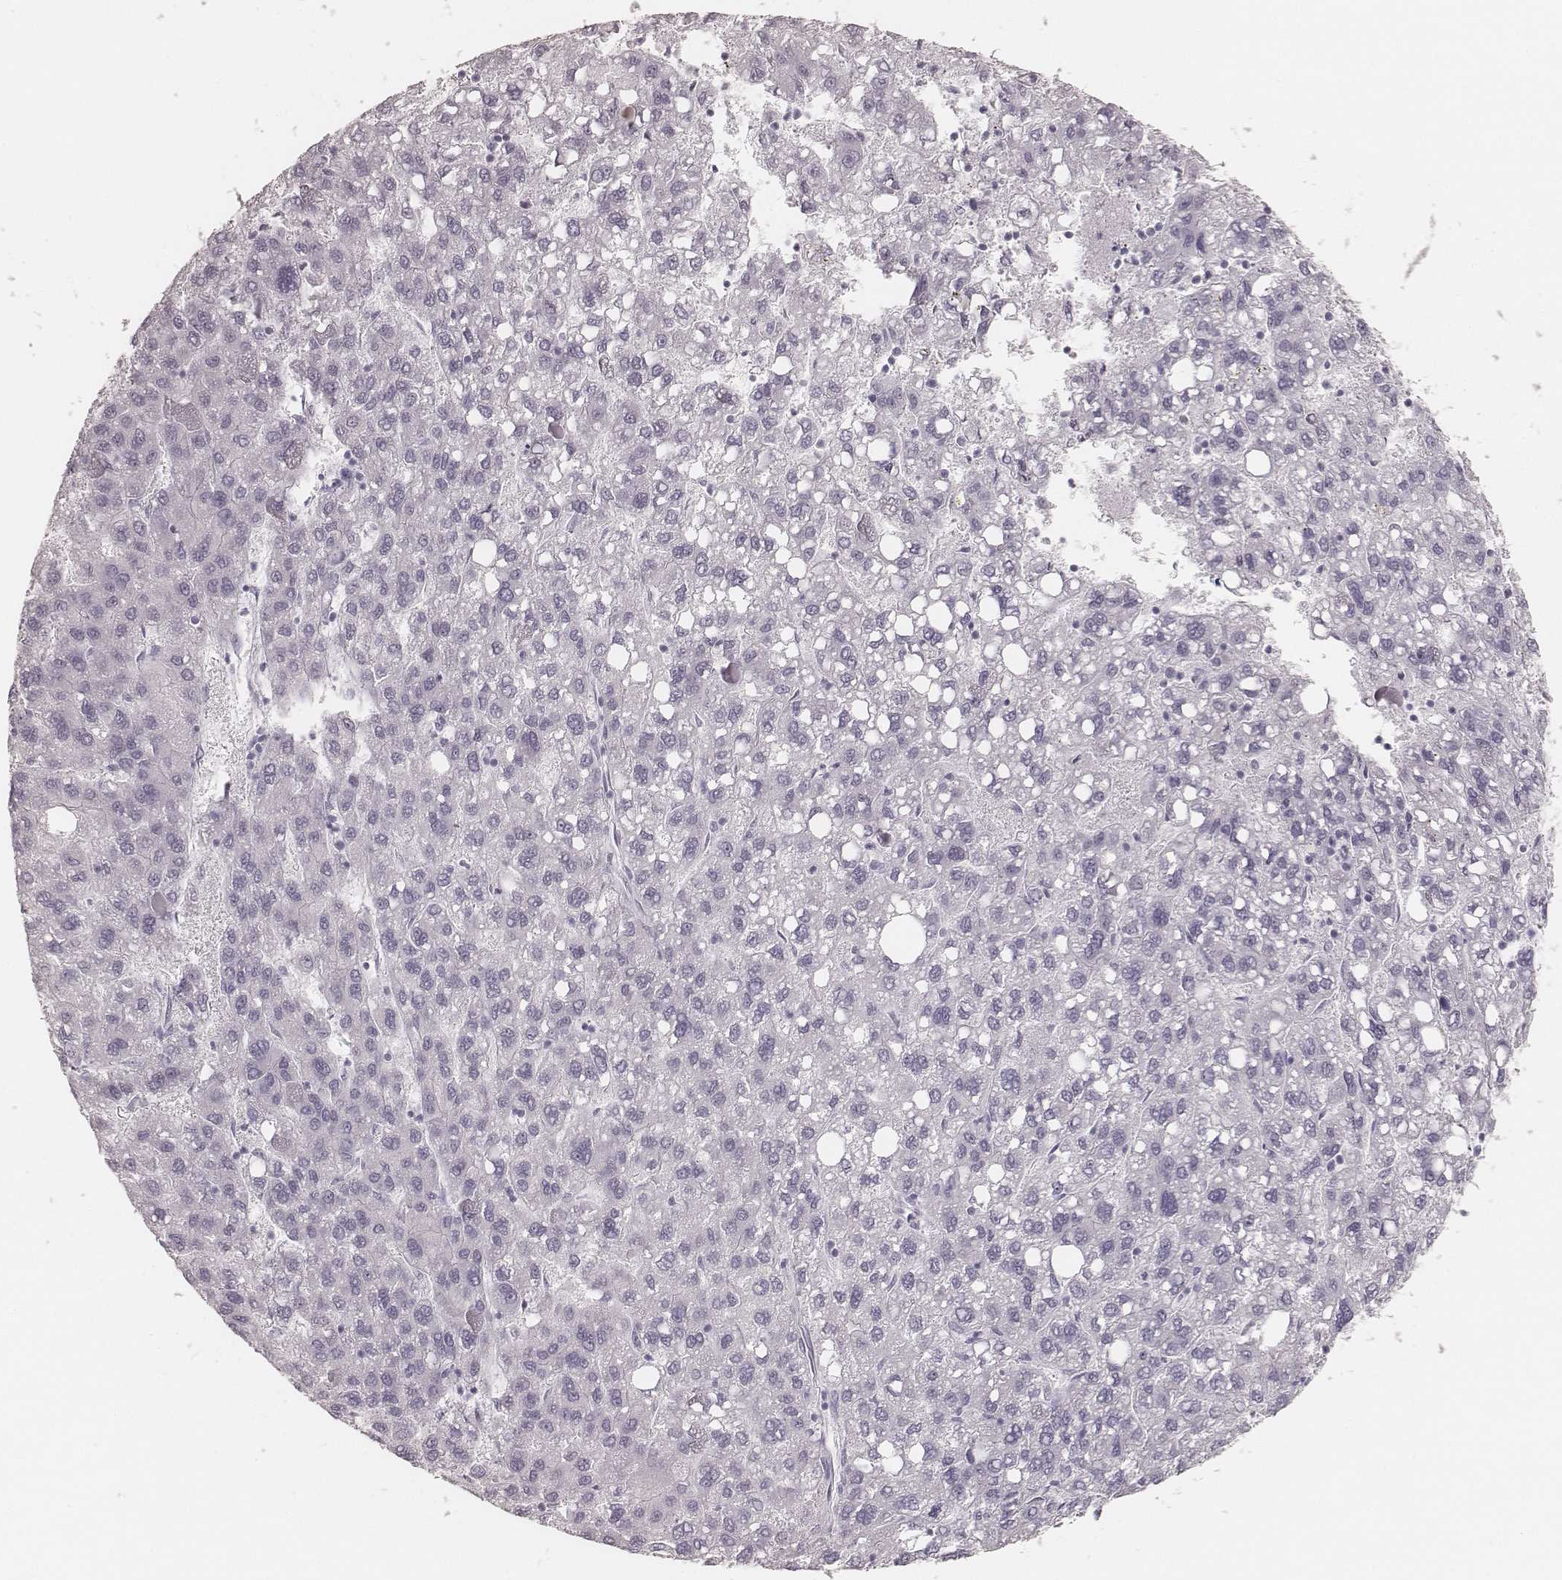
{"staining": {"intensity": "negative", "quantity": "none", "location": "none"}, "tissue": "liver cancer", "cell_type": "Tumor cells", "image_type": "cancer", "snomed": [{"axis": "morphology", "description": "Carcinoma, Hepatocellular, NOS"}, {"axis": "topography", "description": "Liver"}], "caption": "Tumor cells show no significant staining in liver cancer (hepatocellular carcinoma).", "gene": "KRT82", "patient": {"sex": "female", "age": 82}}